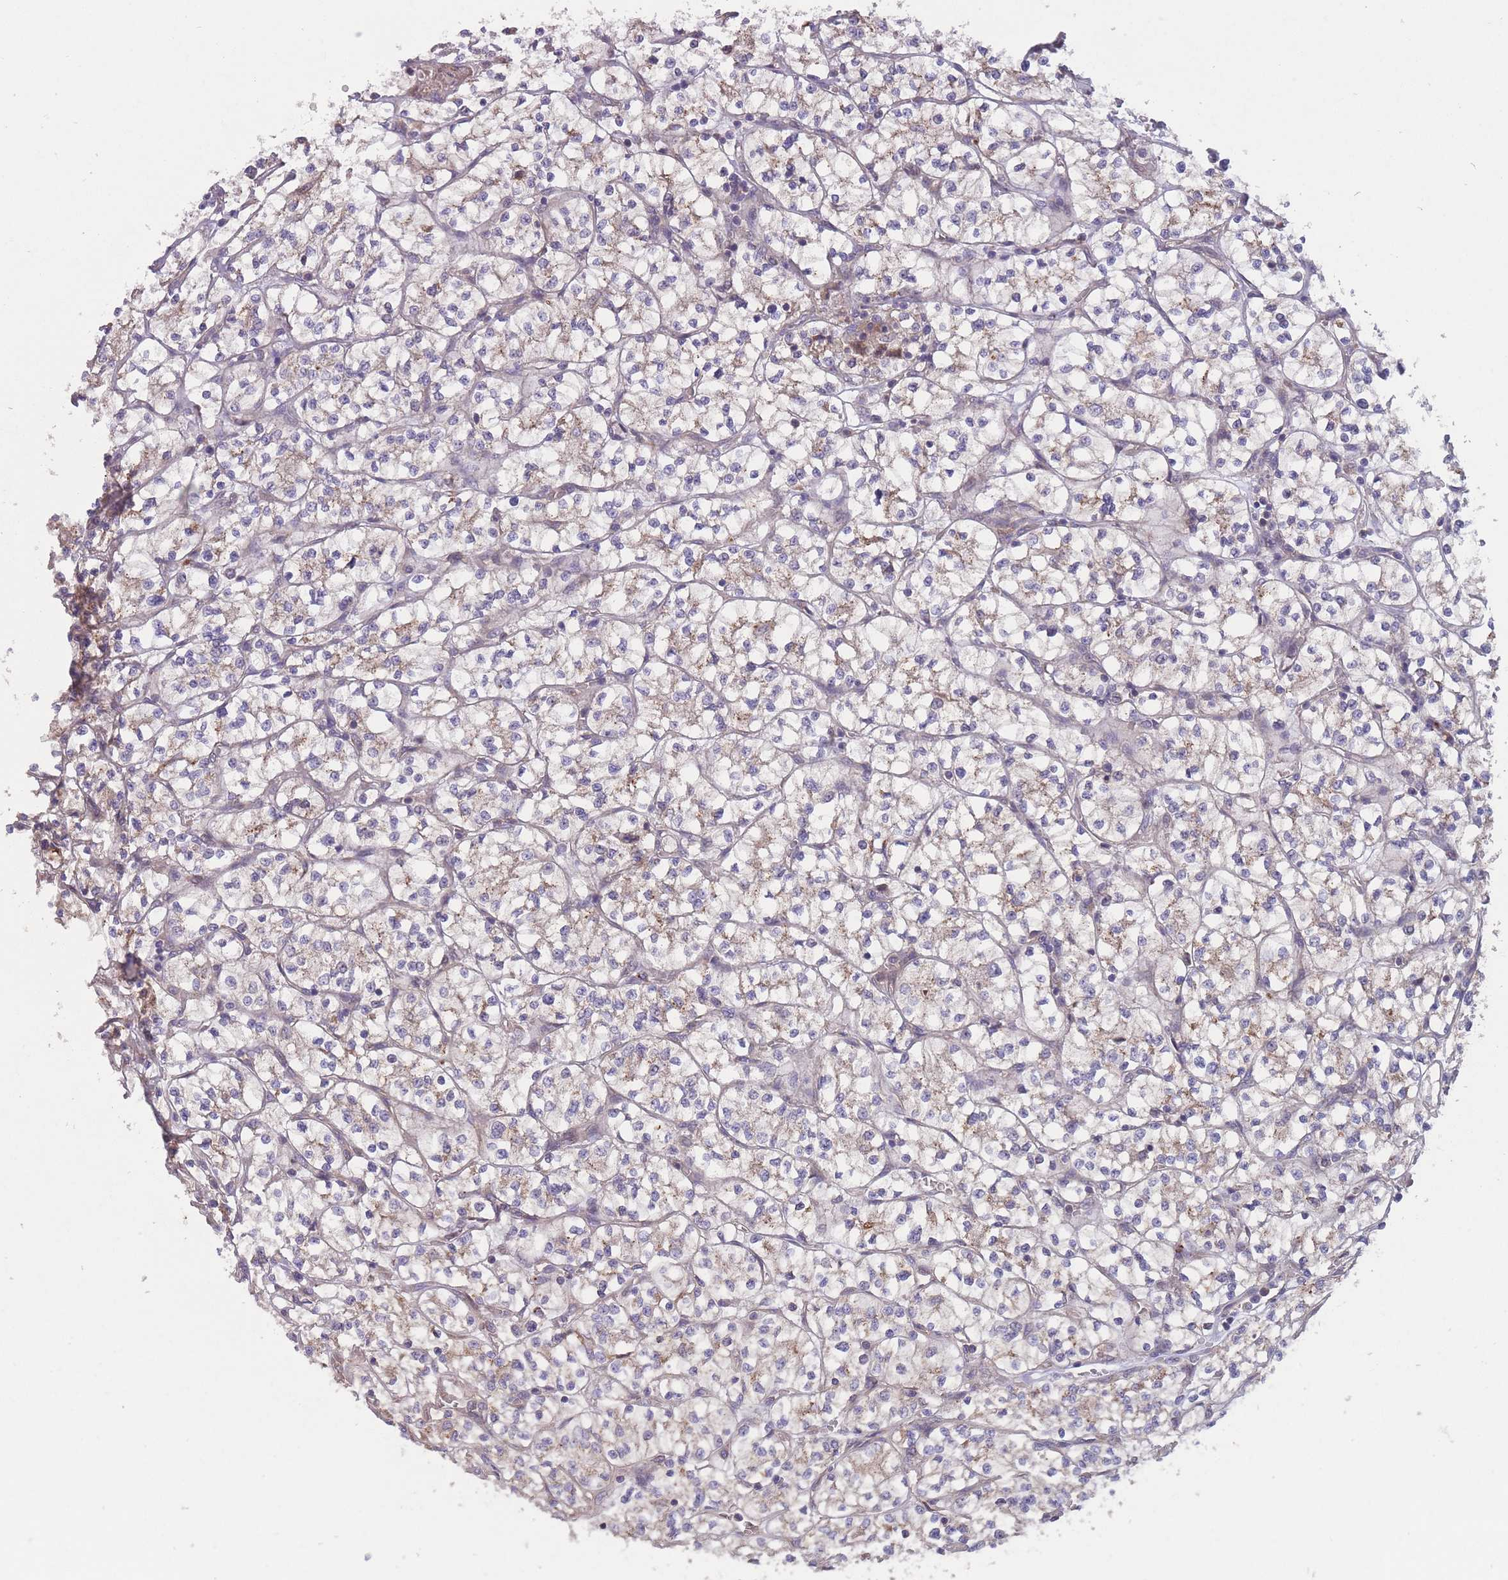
{"staining": {"intensity": "weak", "quantity": "<25%", "location": "cytoplasmic/membranous"}, "tissue": "renal cancer", "cell_type": "Tumor cells", "image_type": "cancer", "snomed": [{"axis": "morphology", "description": "Adenocarcinoma, NOS"}, {"axis": "topography", "description": "Kidney"}], "caption": "Immunohistochemical staining of renal cancer demonstrates no significant expression in tumor cells.", "gene": "ITPKC", "patient": {"sex": "female", "age": 64}}